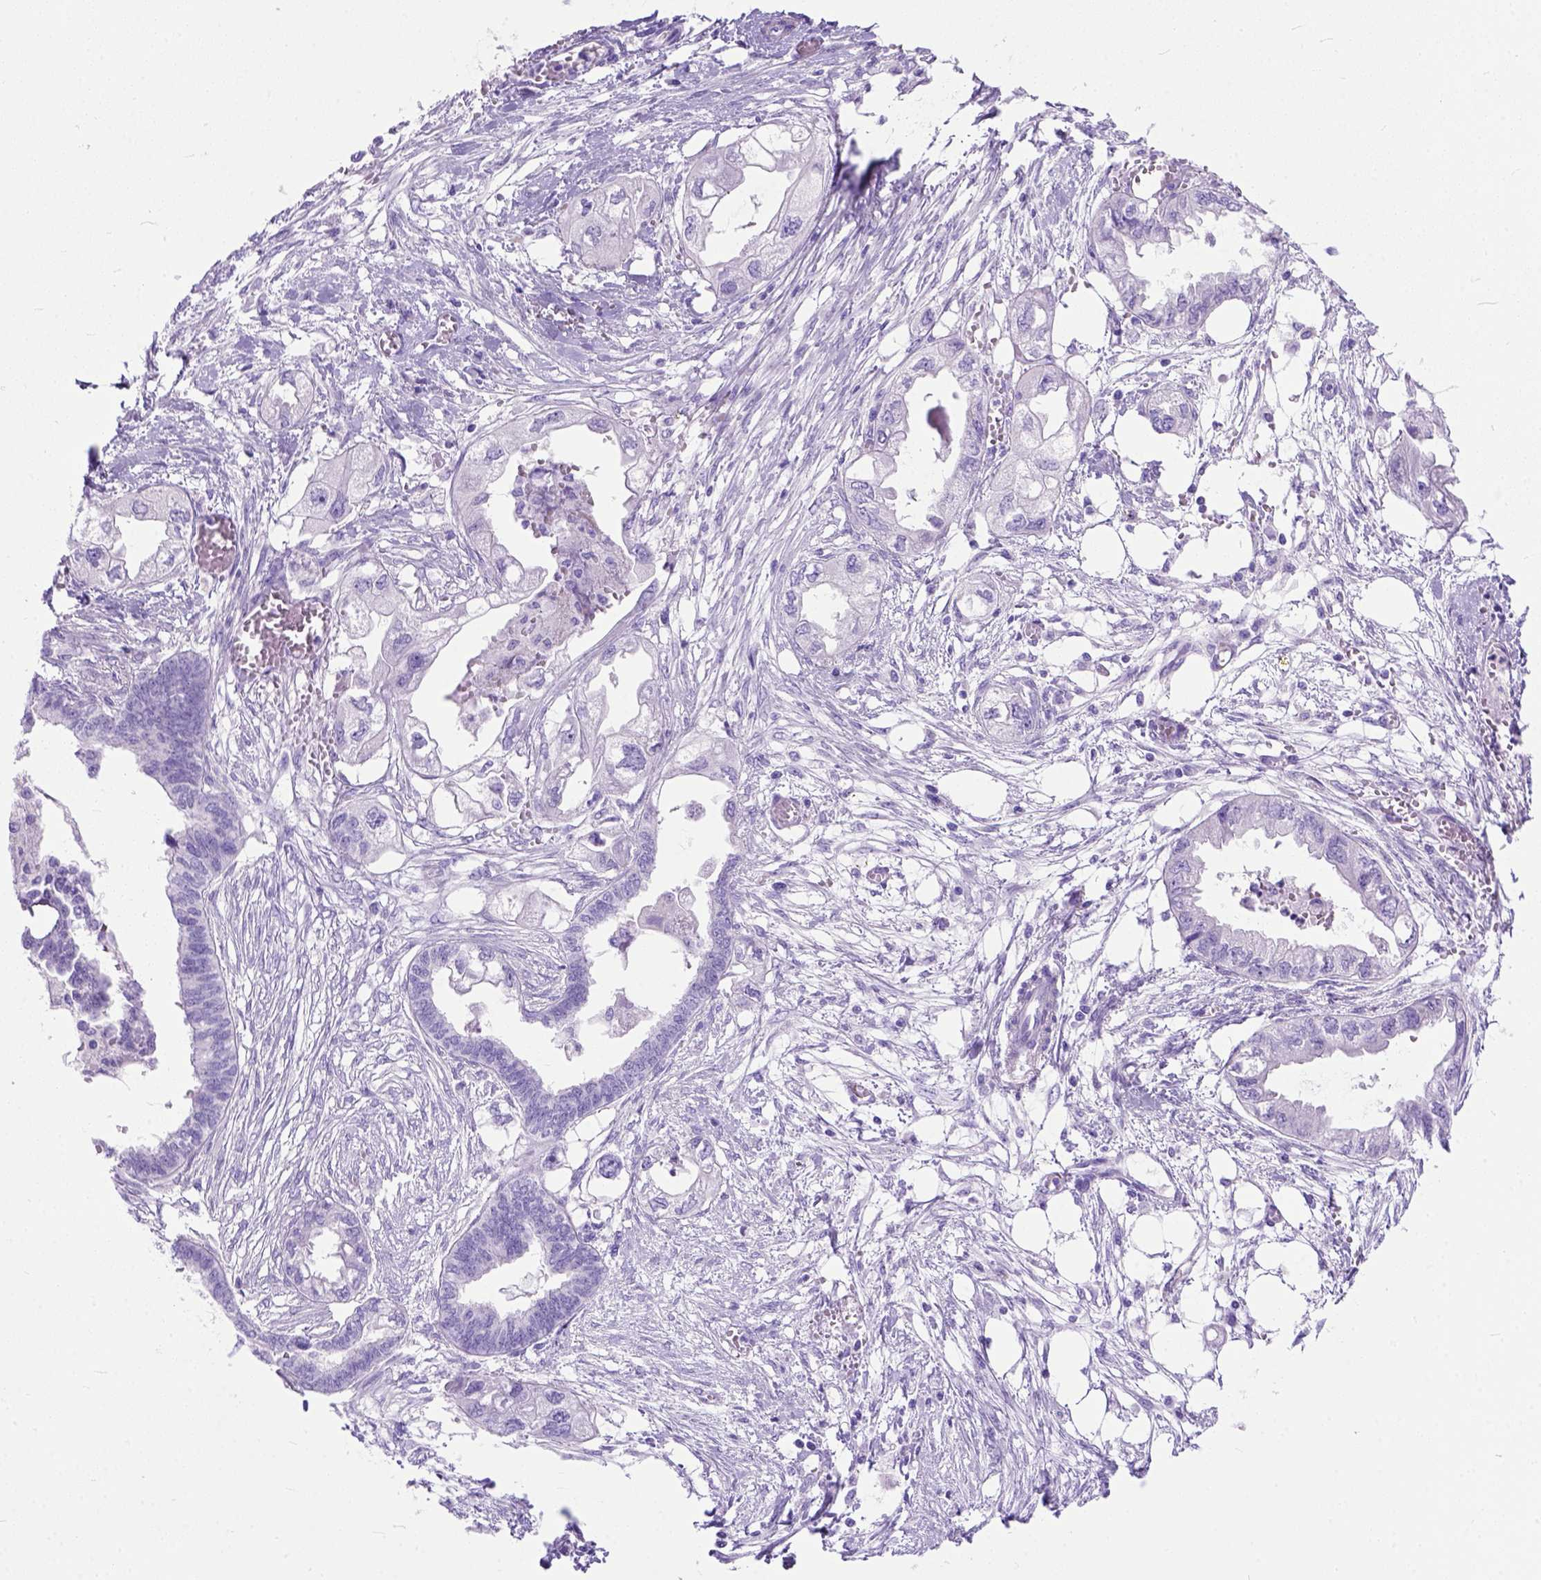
{"staining": {"intensity": "negative", "quantity": "none", "location": "none"}, "tissue": "endometrial cancer", "cell_type": "Tumor cells", "image_type": "cancer", "snomed": [{"axis": "morphology", "description": "Adenocarcinoma, NOS"}, {"axis": "morphology", "description": "Adenocarcinoma, metastatic, NOS"}, {"axis": "topography", "description": "Adipose tissue"}, {"axis": "topography", "description": "Endometrium"}], "caption": "Endometrial cancer was stained to show a protein in brown. There is no significant positivity in tumor cells. (DAB immunohistochemistry visualized using brightfield microscopy, high magnification).", "gene": "ODAD3", "patient": {"sex": "female", "age": 67}}